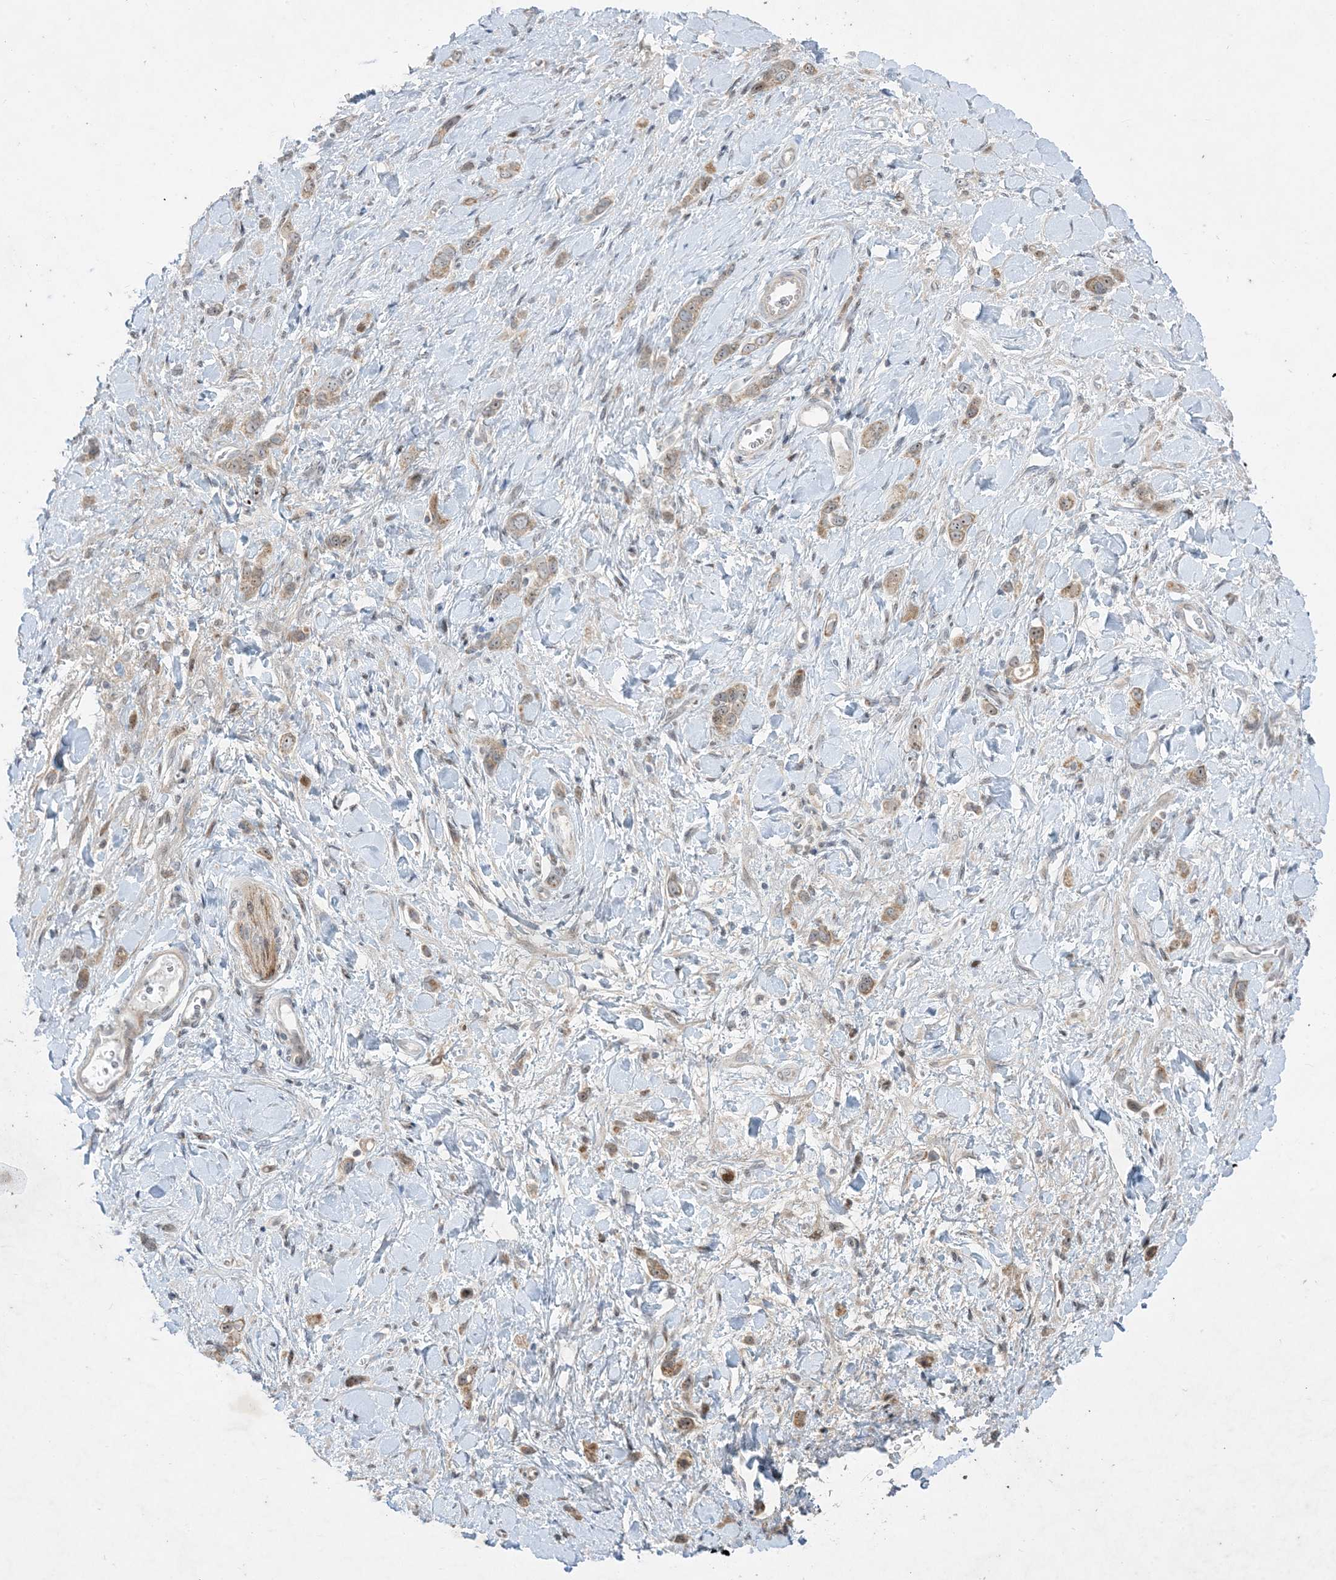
{"staining": {"intensity": "weak", "quantity": ">75%", "location": "cytoplasmic/membranous"}, "tissue": "stomach cancer", "cell_type": "Tumor cells", "image_type": "cancer", "snomed": [{"axis": "morphology", "description": "Adenocarcinoma, NOS"}, {"axis": "topography", "description": "Stomach"}], "caption": "Protein staining of stomach cancer (adenocarcinoma) tissue exhibits weak cytoplasmic/membranous positivity in about >75% of tumor cells.", "gene": "SOGA3", "patient": {"sex": "female", "age": 65}}